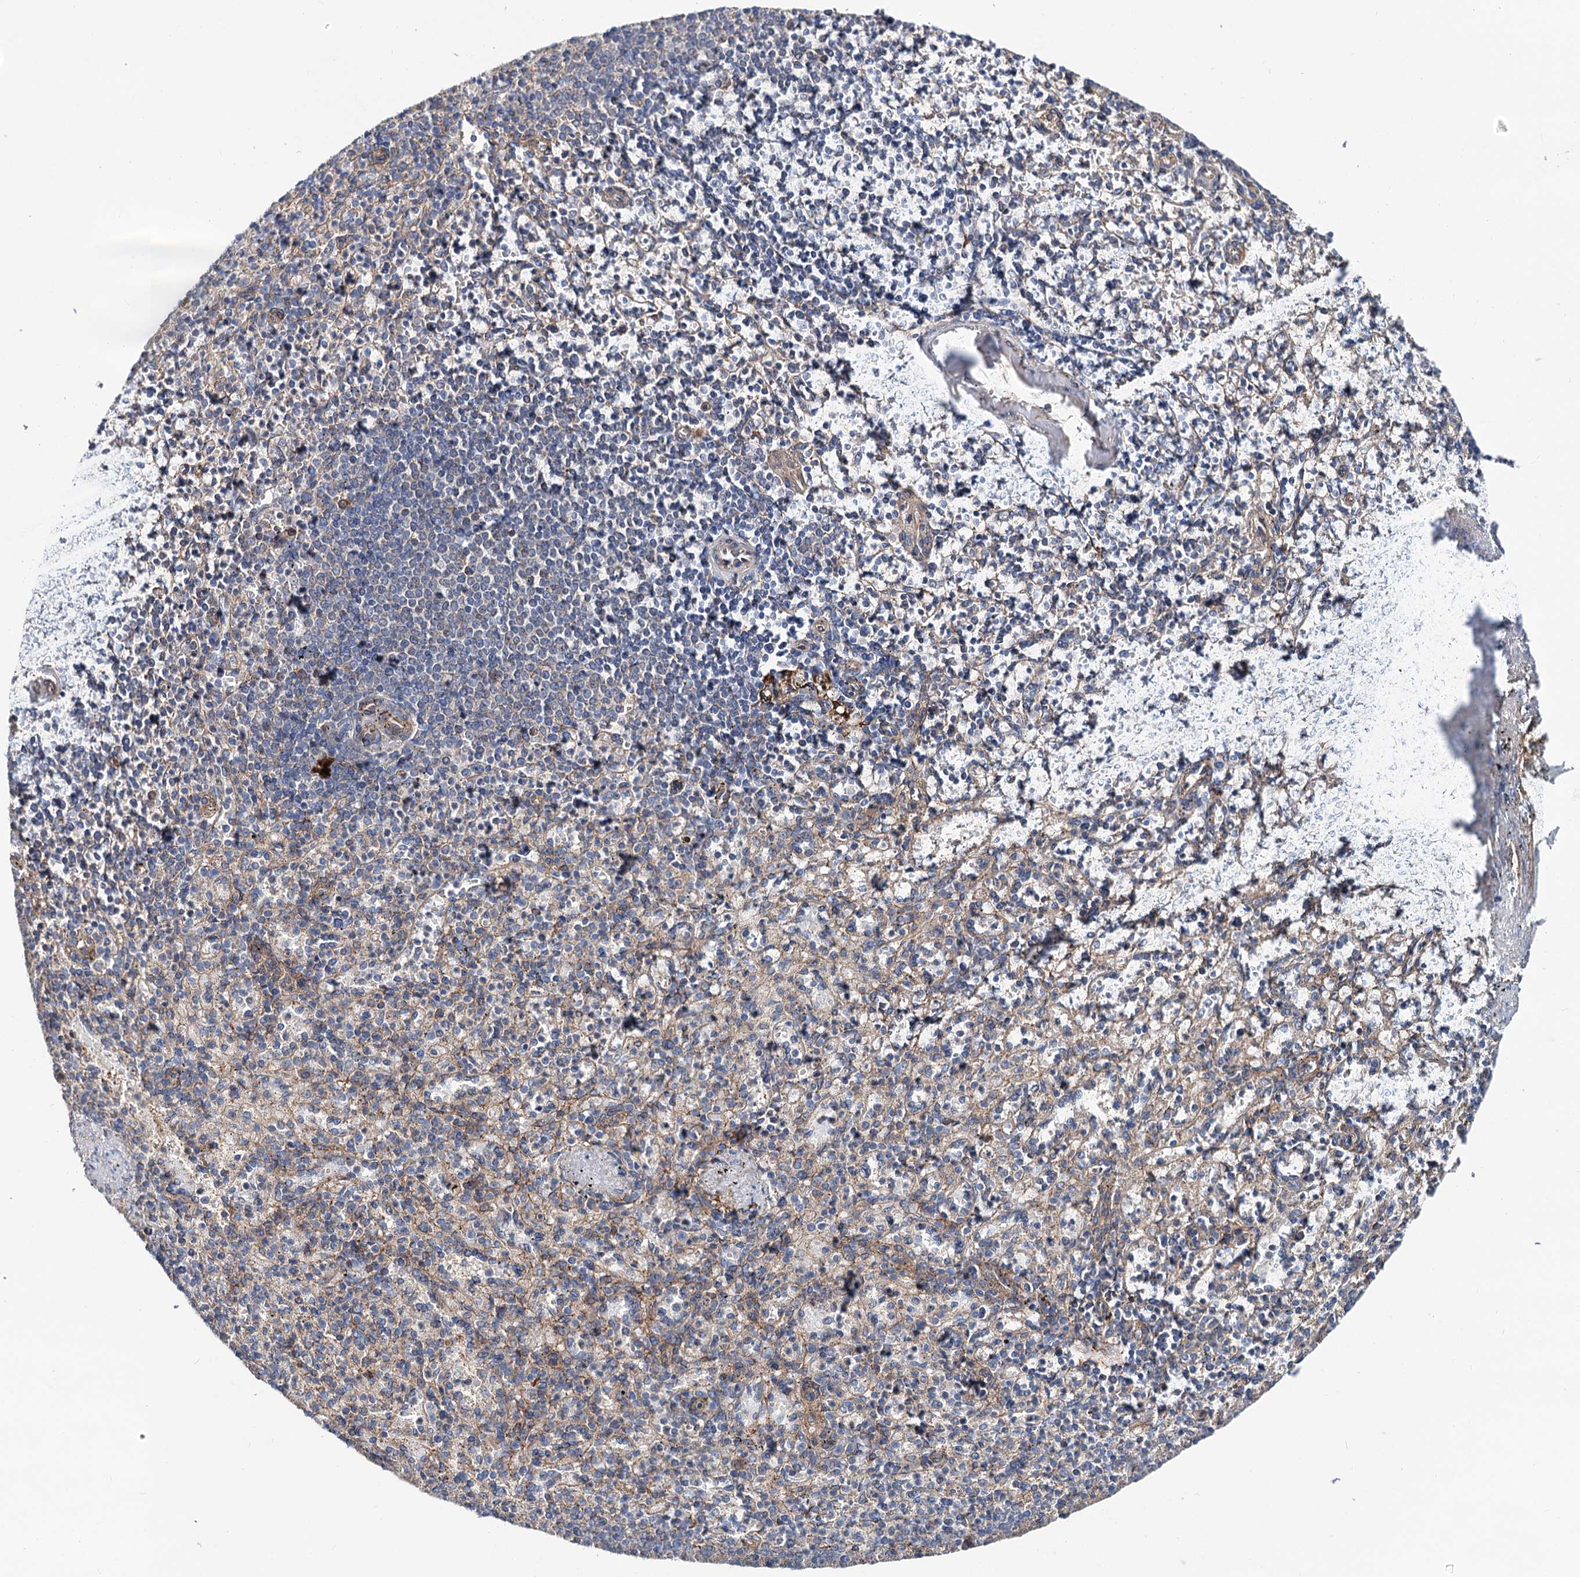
{"staining": {"intensity": "negative", "quantity": "none", "location": "none"}, "tissue": "spleen", "cell_type": "Cells in red pulp", "image_type": "normal", "snomed": [{"axis": "morphology", "description": "Normal tissue, NOS"}, {"axis": "topography", "description": "Spleen"}], "caption": "DAB (3,3'-diaminobenzidine) immunohistochemical staining of benign human spleen reveals no significant staining in cells in red pulp.", "gene": "PTDSS2", "patient": {"sex": "female", "age": 74}}